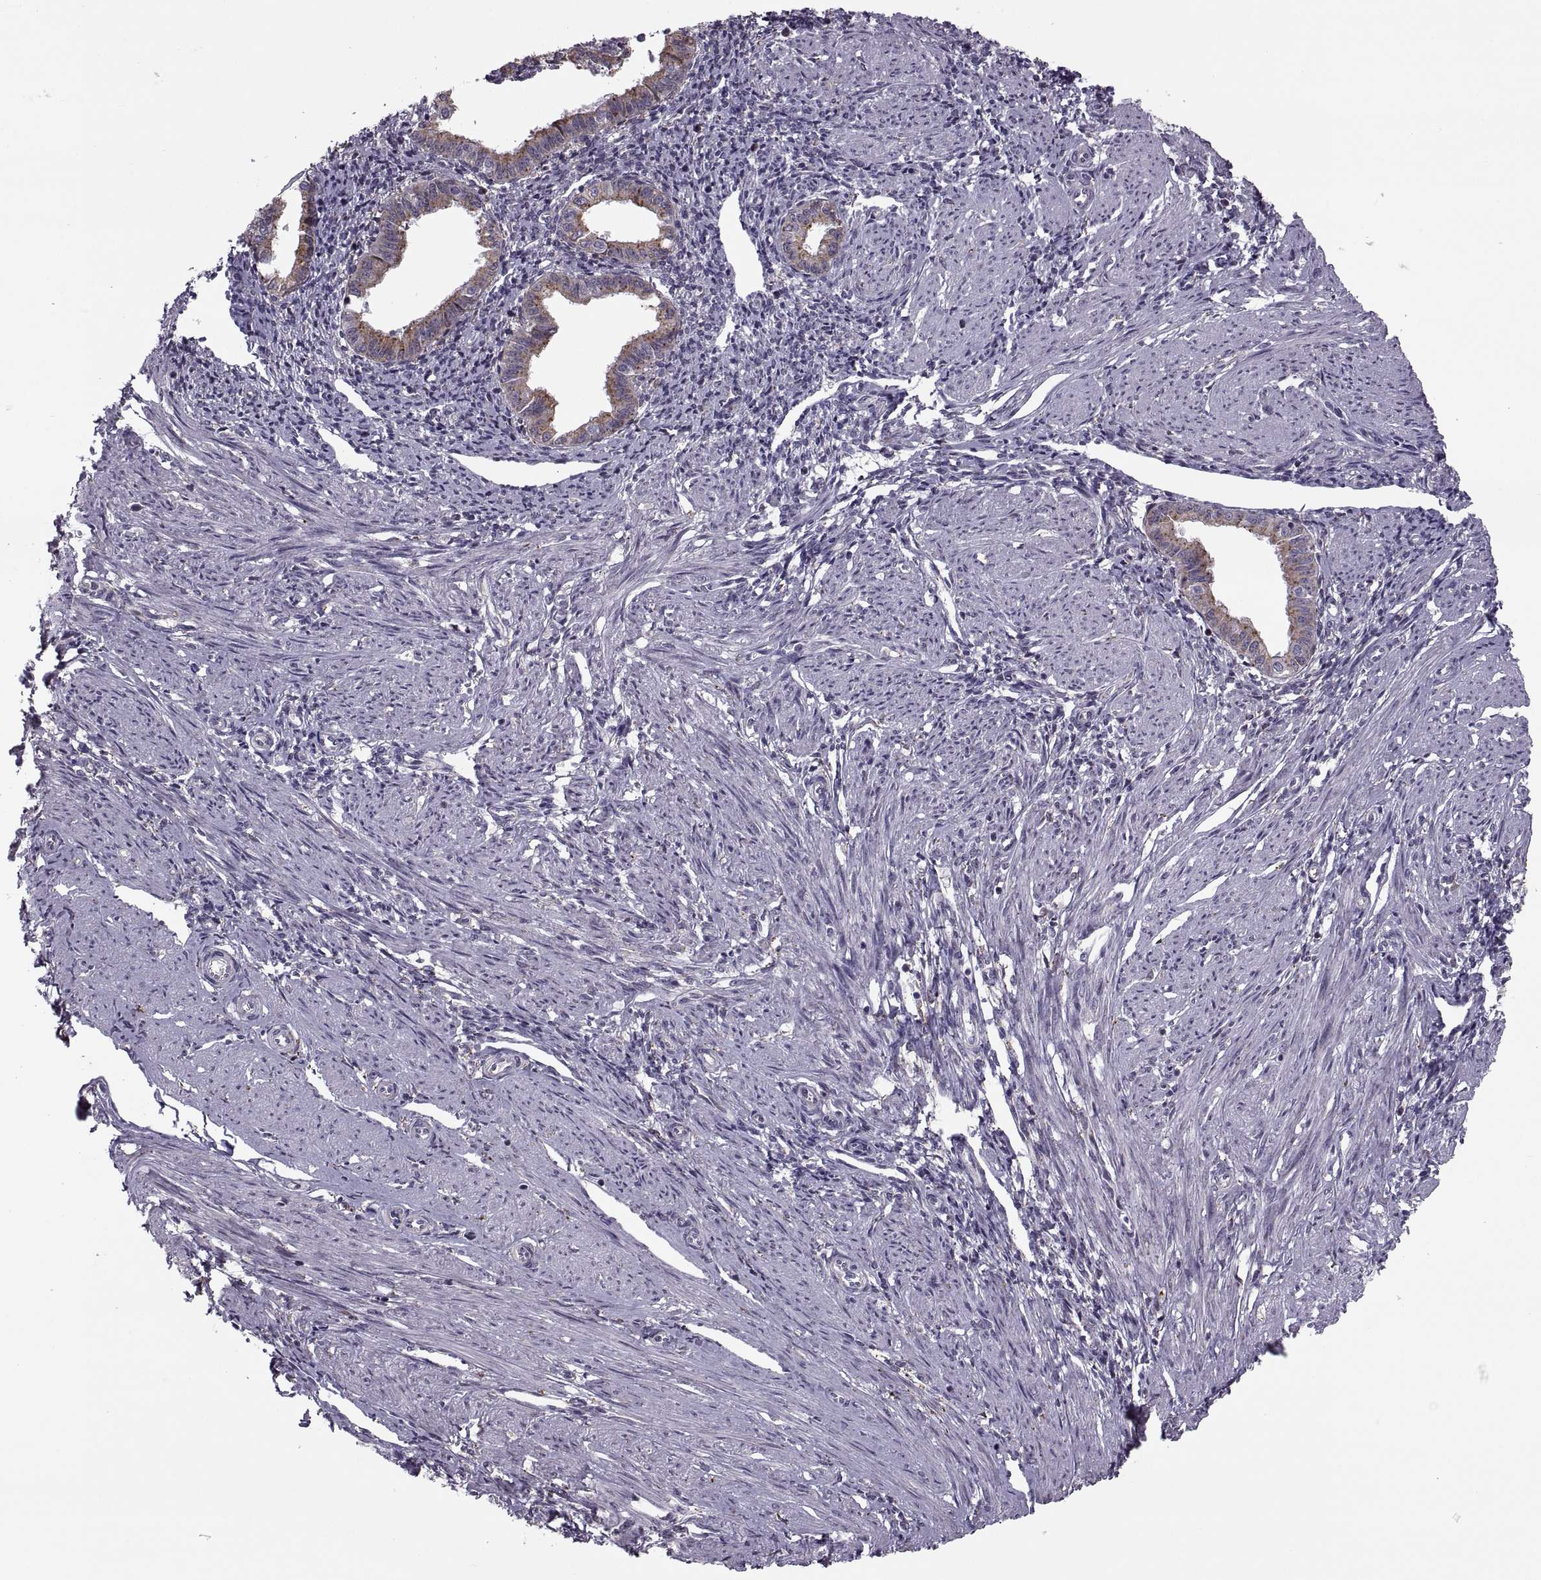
{"staining": {"intensity": "negative", "quantity": "none", "location": "none"}, "tissue": "endometrium", "cell_type": "Cells in endometrial stroma", "image_type": "normal", "snomed": [{"axis": "morphology", "description": "Normal tissue, NOS"}, {"axis": "topography", "description": "Endometrium"}], "caption": "Immunohistochemical staining of unremarkable human endometrium exhibits no significant staining in cells in endometrial stroma. (DAB (3,3'-diaminobenzidine) immunohistochemistry (IHC), high magnification).", "gene": "LETM2", "patient": {"sex": "female", "age": 37}}